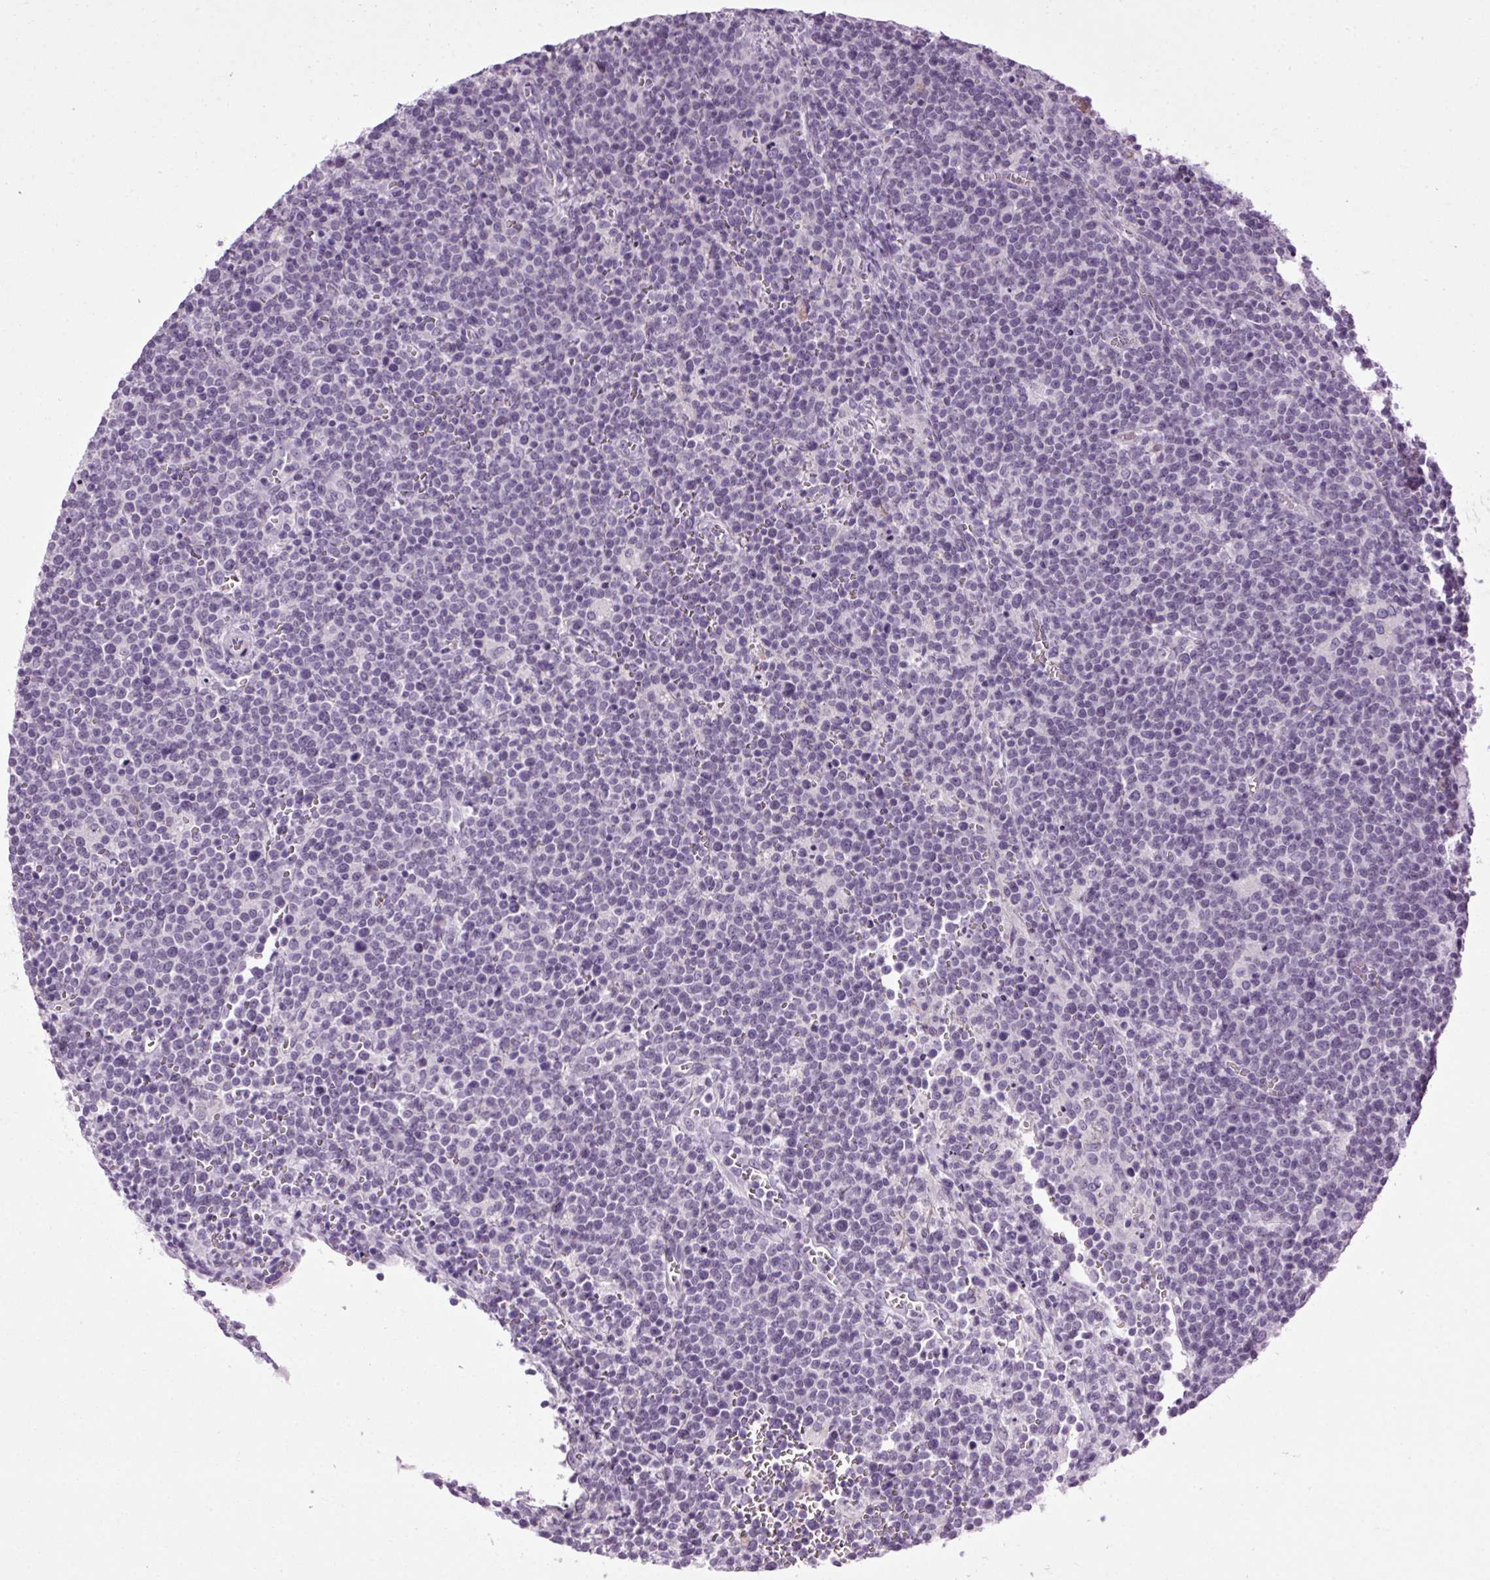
{"staining": {"intensity": "negative", "quantity": "none", "location": "none"}, "tissue": "lymphoma", "cell_type": "Tumor cells", "image_type": "cancer", "snomed": [{"axis": "morphology", "description": "Malignant lymphoma, non-Hodgkin's type, High grade"}, {"axis": "topography", "description": "Lymph node"}], "caption": "Protein analysis of high-grade malignant lymphoma, non-Hodgkin's type shows no significant staining in tumor cells.", "gene": "A1CF", "patient": {"sex": "male", "age": 61}}